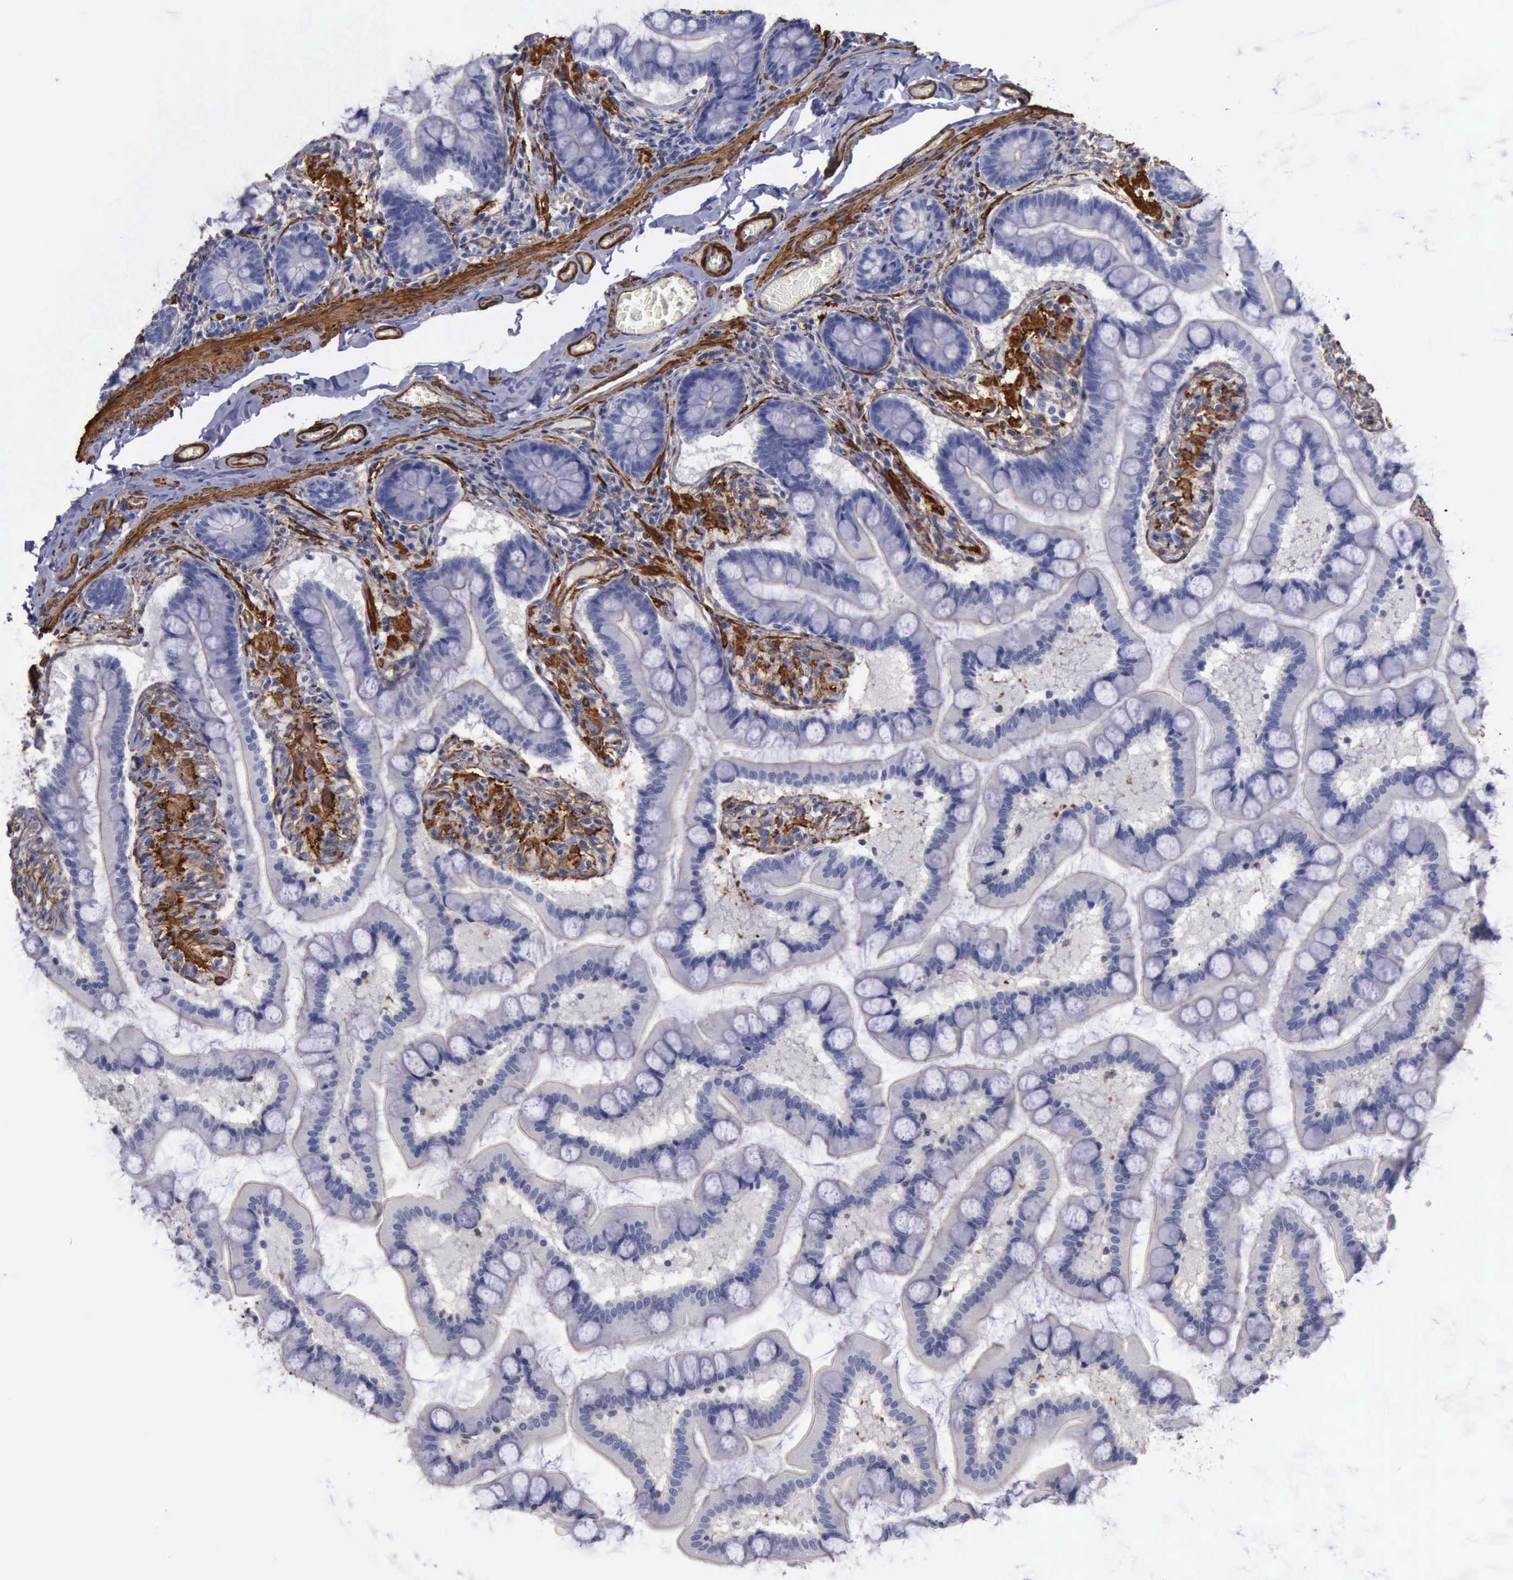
{"staining": {"intensity": "negative", "quantity": "none", "location": "none"}, "tissue": "small intestine", "cell_type": "Glandular cells", "image_type": "normal", "snomed": [{"axis": "morphology", "description": "Normal tissue, NOS"}, {"axis": "topography", "description": "Small intestine"}], "caption": "IHC image of benign human small intestine stained for a protein (brown), which reveals no staining in glandular cells. (Brightfield microscopy of DAB IHC at high magnification).", "gene": "FLNA", "patient": {"sex": "male", "age": 41}}